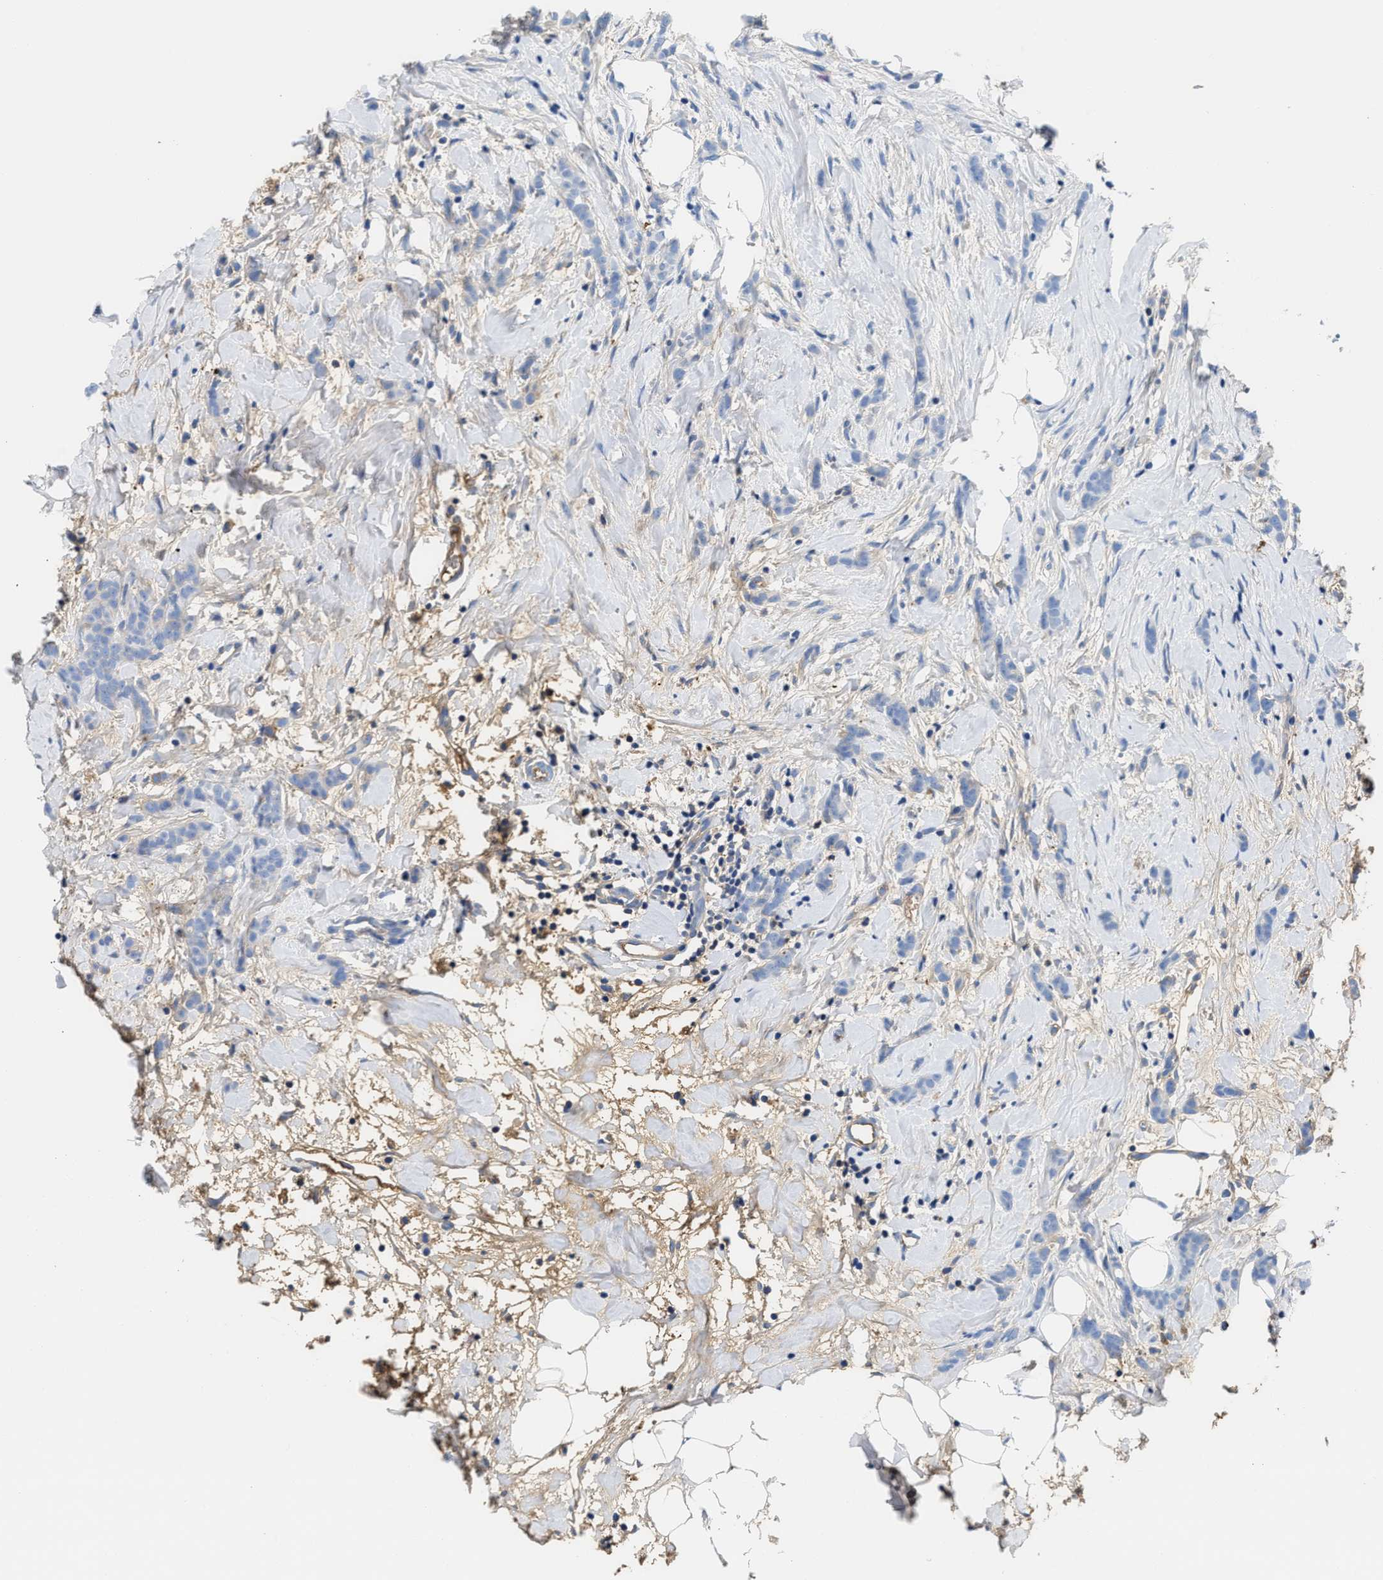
{"staining": {"intensity": "negative", "quantity": "none", "location": "none"}, "tissue": "breast cancer", "cell_type": "Tumor cells", "image_type": "cancer", "snomed": [{"axis": "morphology", "description": "Lobular carcinoma, in situ"}, {"axis": "morphology", "description": "Lobular carcinoma"}, {"axis": "topography", "description": "Breast"}], "caption": "Tumor cells show no significant protein positivity in breast lobular carcinoma. (DAB (3,3'-diaminobenzidine) immunohistochemistry (IHC) visualized using brightfield microscopy, high magnification).", "gene": "GC", "patient": {"sex": "female", "age": 41}}